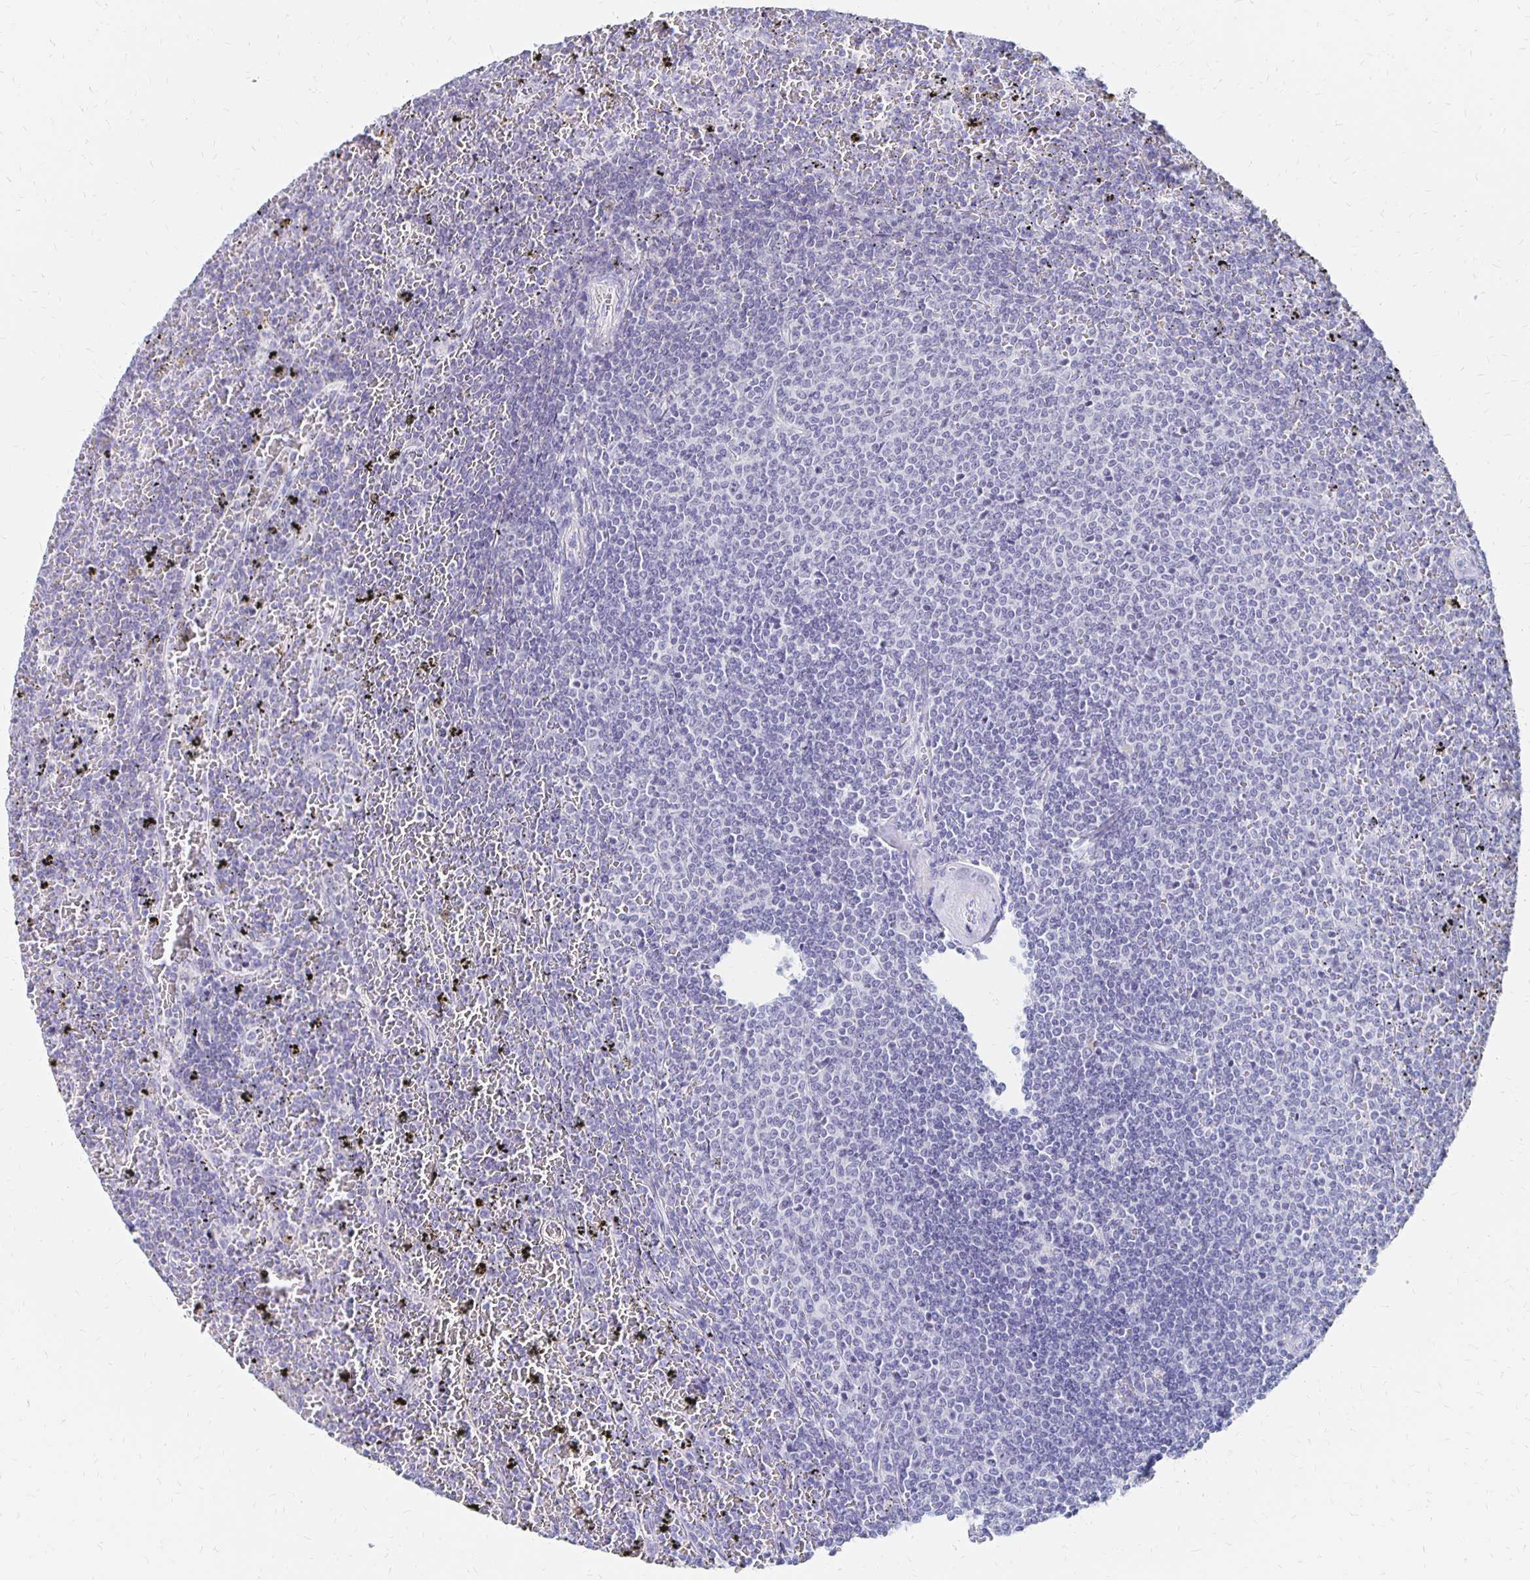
{"staining": {"intensity": "negative", "quantity": "none", "location": "none"}, "tissue": "lymphoma", "cell_type": "Tumor cells", "image_type": "cancer", "snomed": [{"axis": "morphology", "description": "Malignant lymphoma, non-Hodgkin's type, Low grade"}, {"axis": "topography", "description": "Spleen"}], "caption": "DAB (3,3'-diaminobenzidine) immunohistochemical staining of lymphoma shows no significant staining in tumor cells. Brightfield microscopy of IHC stained with DAB (brown) and hematoxylin (blue), captured at high magnification.", "gene": "SYT2", "patient": {"sex": "female", "age": 77}}